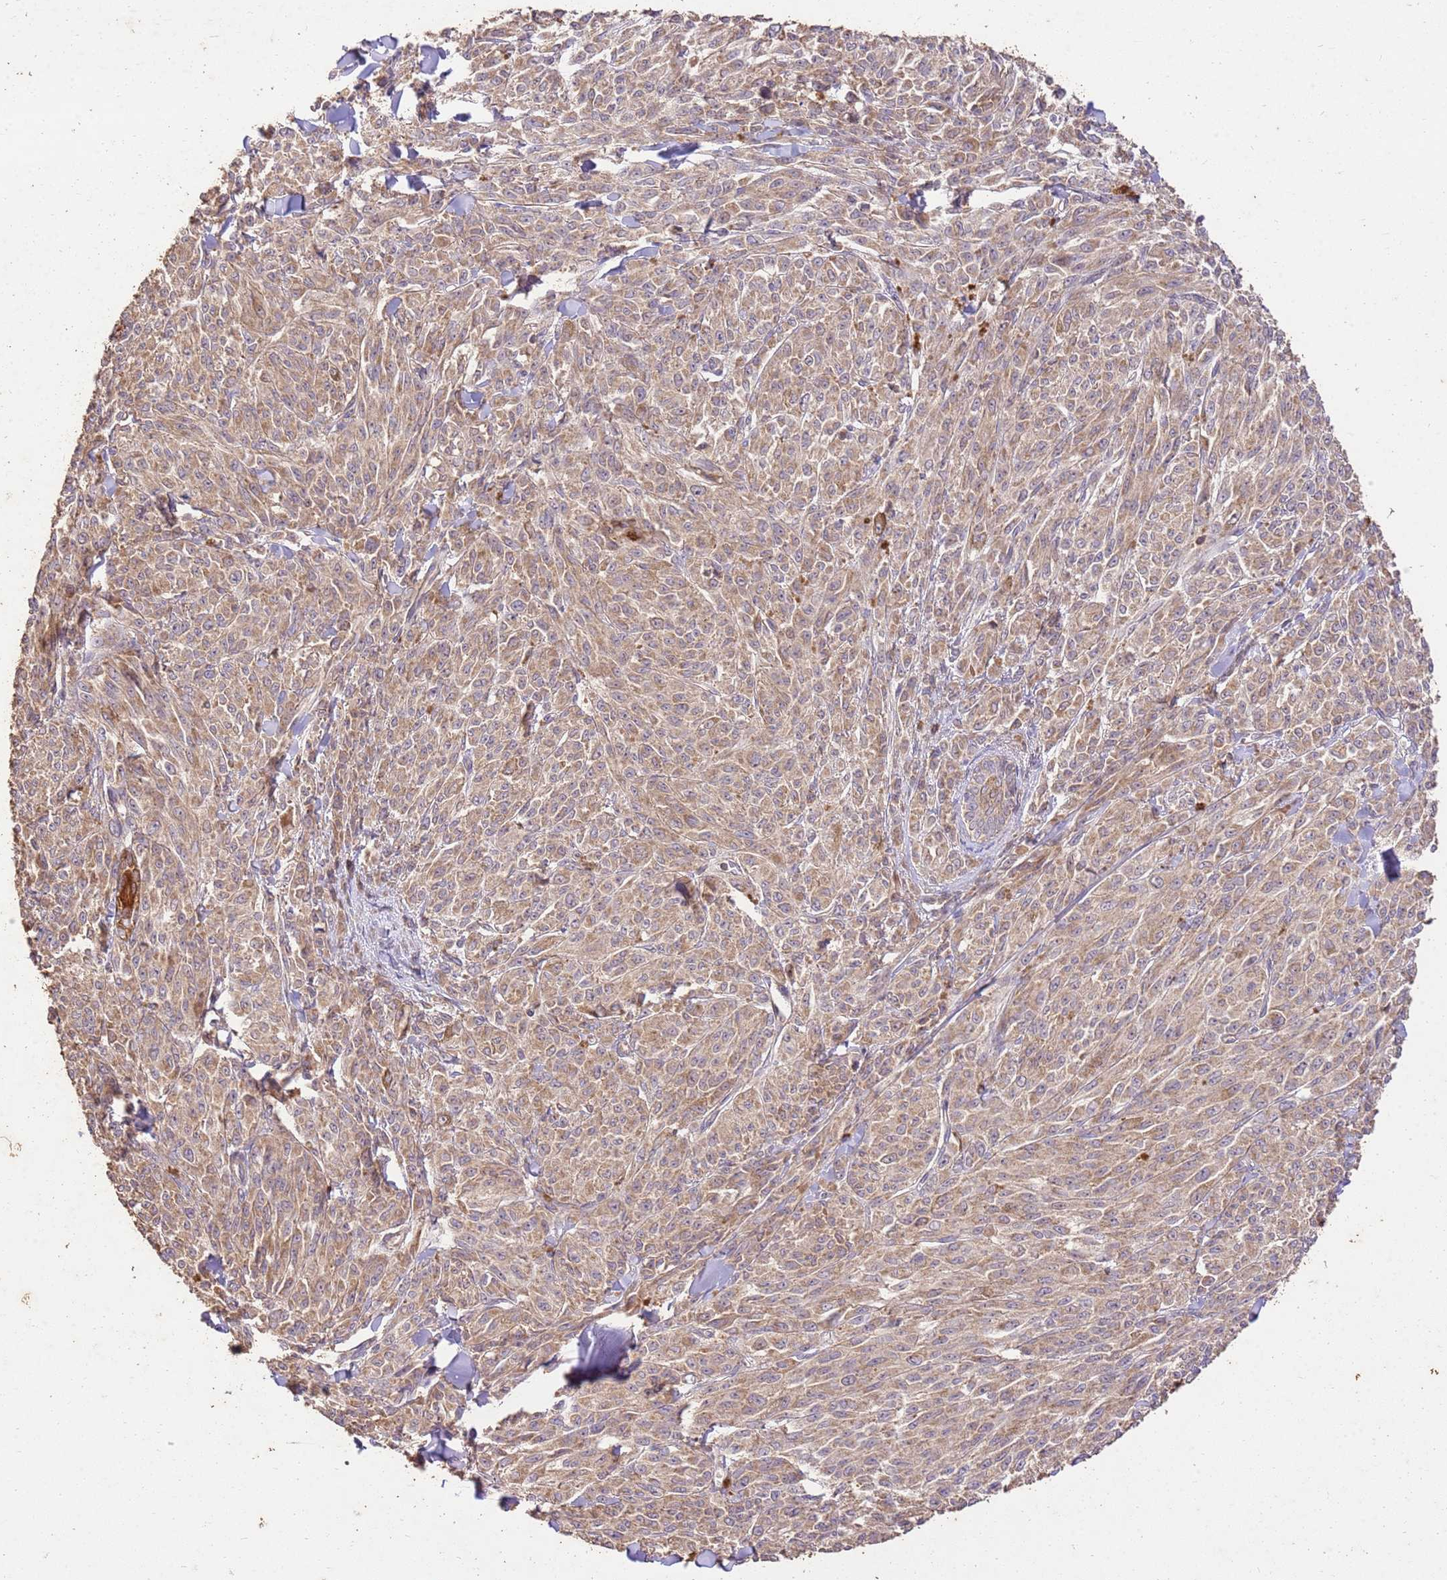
{"staining": {"intensity": "weak", "quantity": ">75%", "location": "cytoplasmic/membranous"}, "tissue": "melanoma", "cell_type": "Tumor cells", "image_type": "cancer", "snomed": [{"axis": "morphology", "description": "Malignant melanoma, NOS"}, {"axis": "topography", "description": "Skin"}], "caption": "High-power microscopy captured an IHC micrograph of malignant melanoma, revealing weak cytoplasmic/membranous positivity in approximately >75% of tumor cells.", "gene": "LRRC28", "patient": {"sex": "female", "age": 52}}